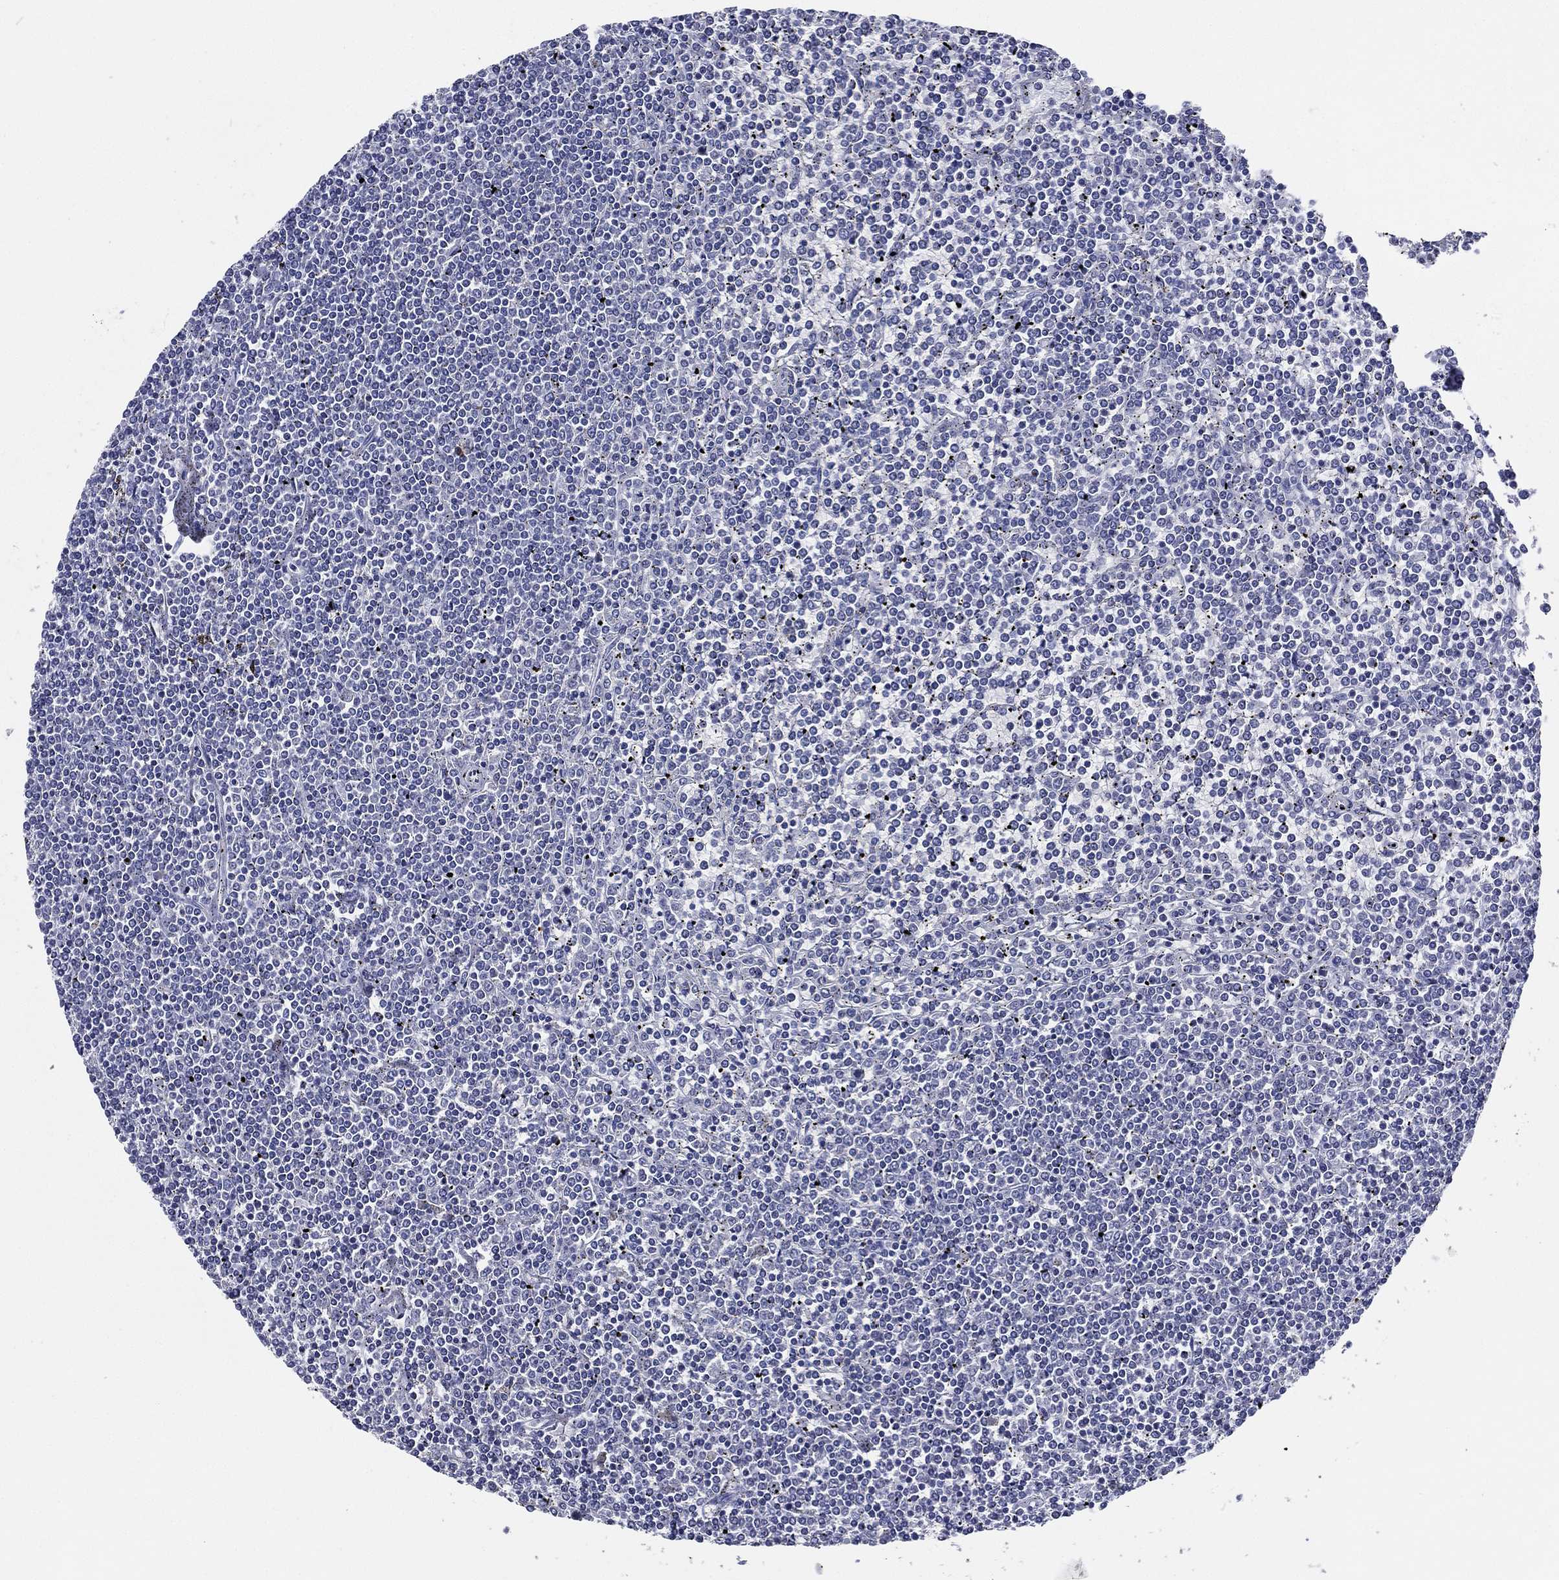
{"staining": {"intensity": "negative", "quantity": "none", "location": "none"}, "tissue": "lymphoma", "cell_type": "Tumor cells", "image_type": "cancer", "snomed": [{"axis": "morphology", "description": "Malignant lymphoma, non-Hodgkin's type, Low grade"}, {"axis": "topography", "description": "Spleen"}], "caption": "There is no significant expression in tumor cells of low-grade malignant lymphoma, non-Hodgkin's type.", "gene": "SLC13A4", "patient": {"sex": "female", "age": 19}}